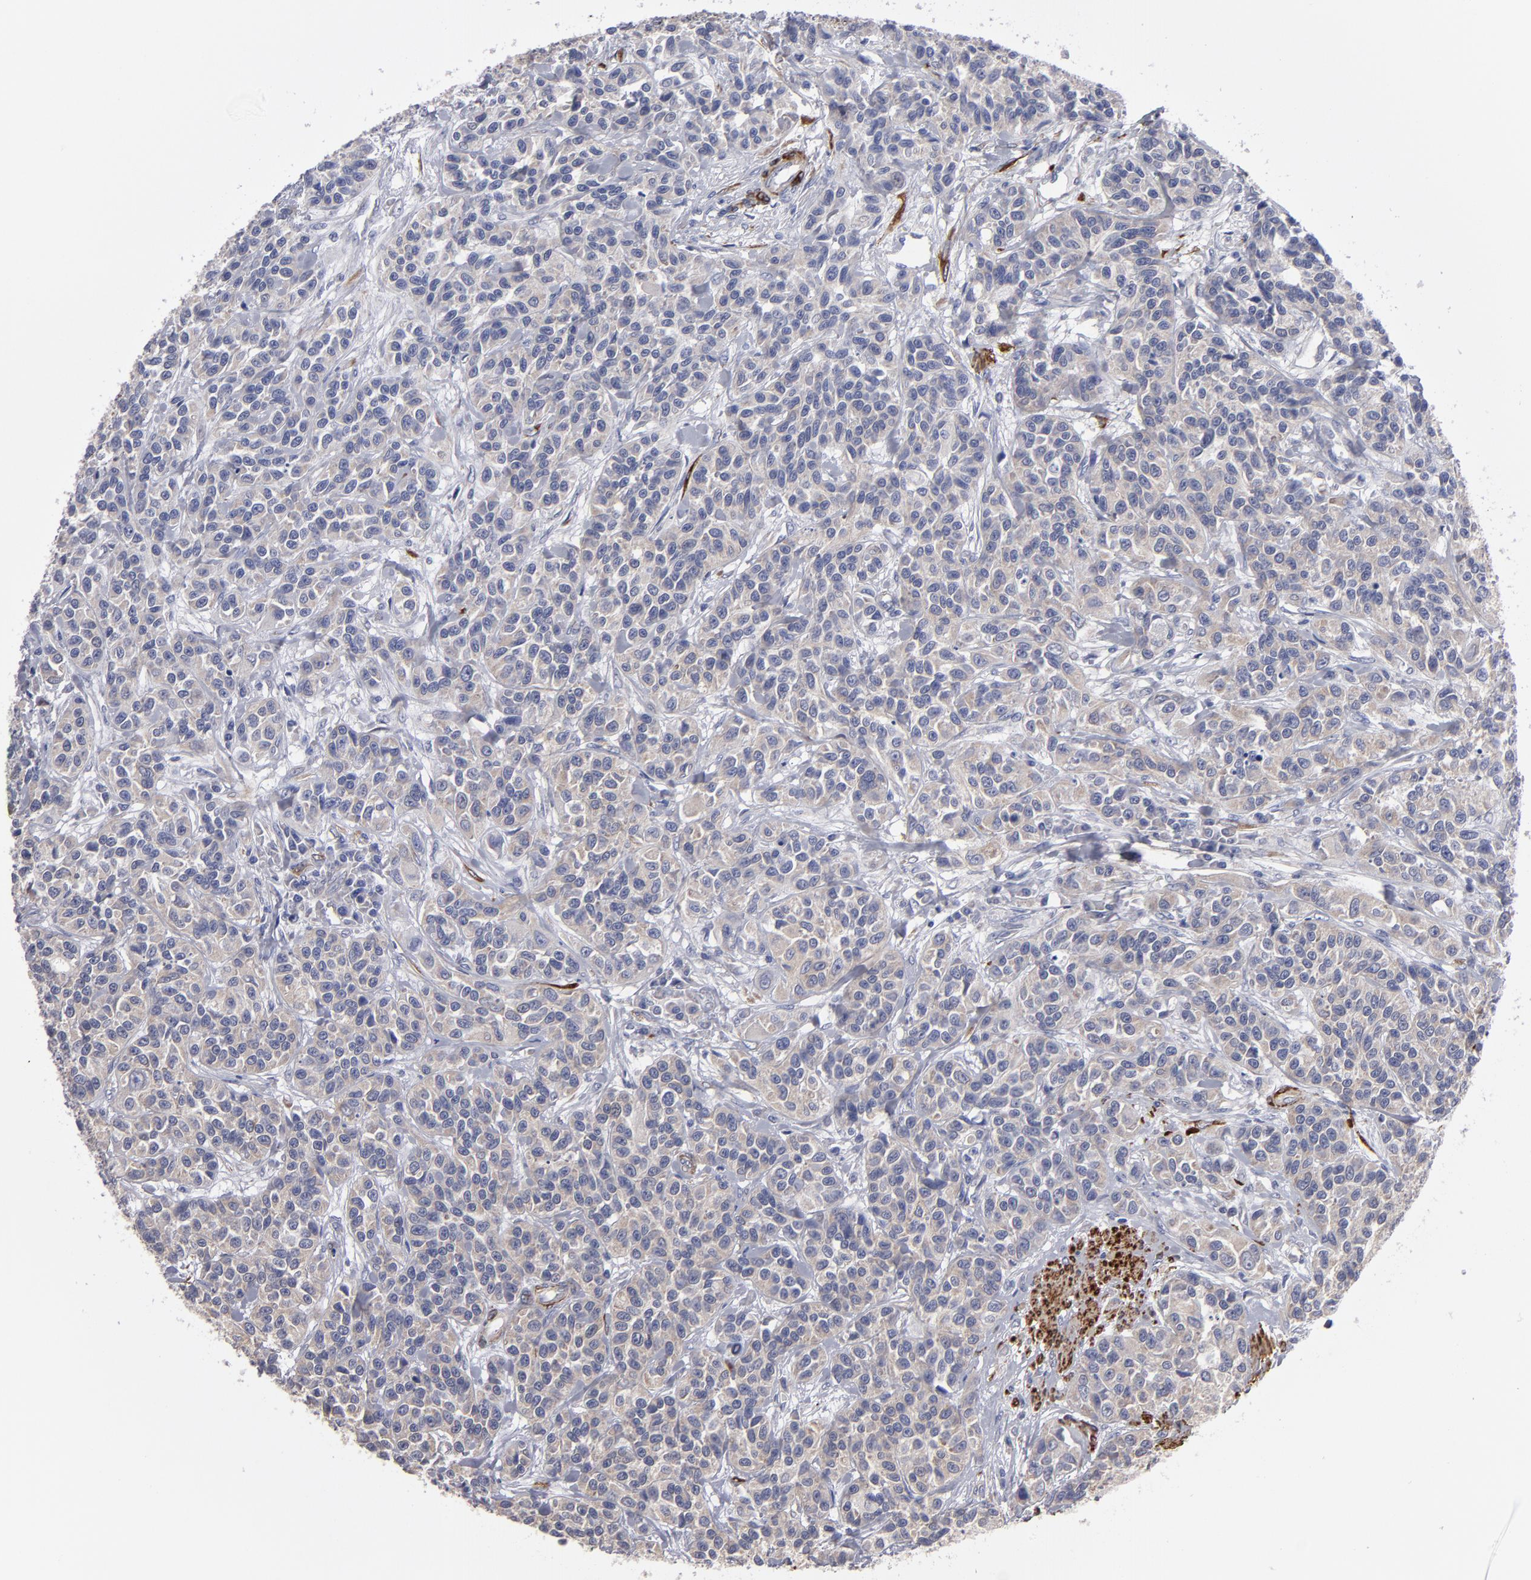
{"staining": {"intensity": "weak", "quantity": "<25%", "location": "cytoplasmic/membranous"}, "tissue": "urothelial cancer", "cell_type": "Tumor cells", "image_type": "cancer", "snomed": [{"axis": "morphology", "description": "Urothelial carcinoma, High grade"}, {"axis": "topography", "description": "Urinary bladder"}], "caption": "IHC histopathology image of neoplastic tissue: human urothelial carcinoma (high-grade) stained with DAB (3,3'-diaminobenzidine) reveals no significant protein expression in tumor cells.", "gene": "SLMAP", "patient": {"sex": "female", "age": 81}}